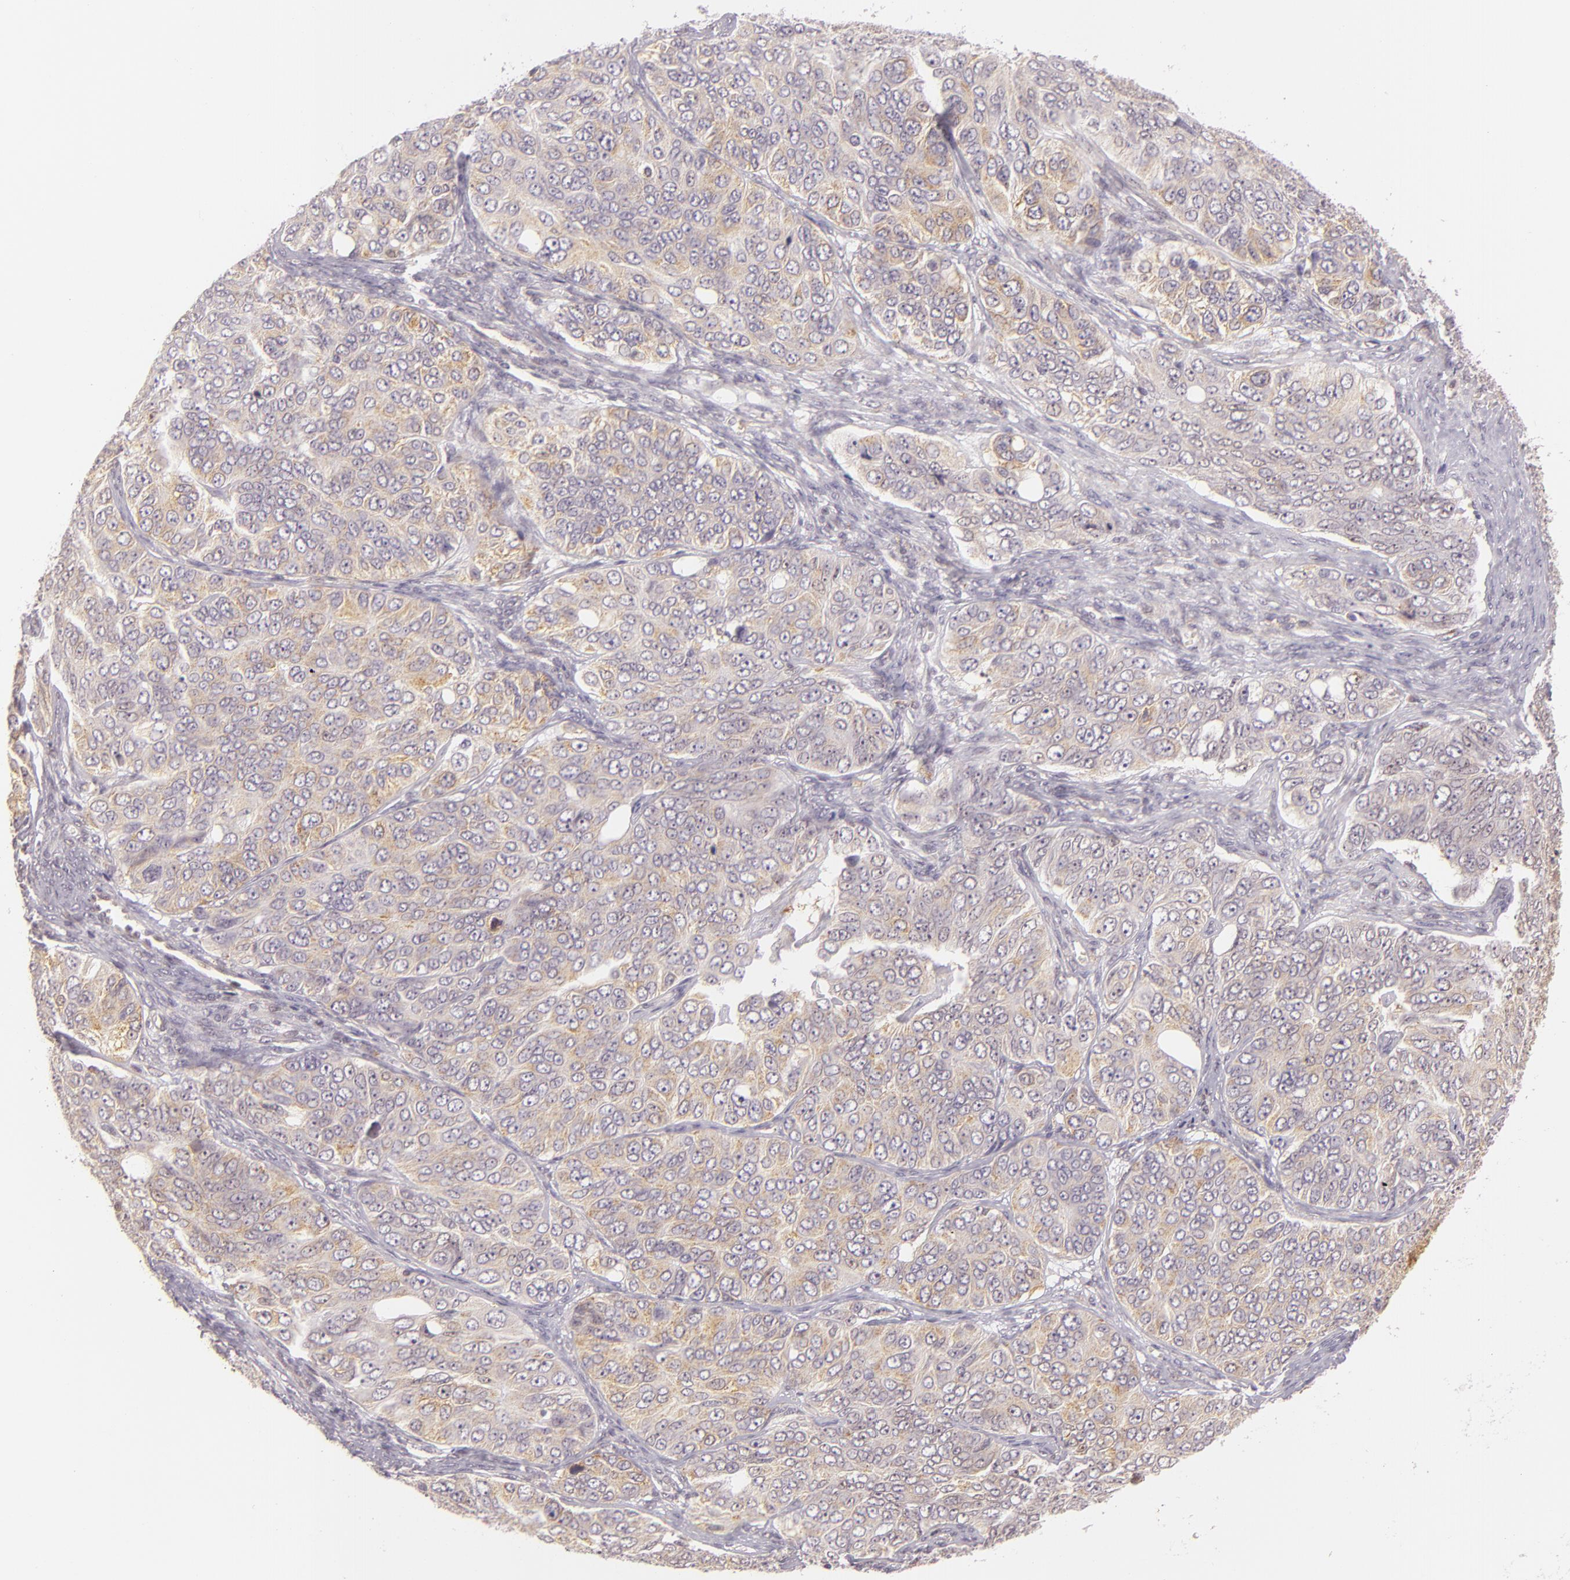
{"staining": {"intensity": "moderate", "quantity": "25%-75%", "location": "cytoplasmic/membranous"}, "tissue": "ovarian cancer", "cell_type": "Tumor cells", "image_type": "cancer", "snomed": [{"axis": "morphology", "description": "Carcinoma, endometroid"}, {"axis": "topography", "description": "Ovary"}], "caption": "Immunohistochemistry image of ovarian cancer stained for a protein (brown), which reveals medium levels of moderate cytoplasmic/membranous staining in about 25%-75% of tumor cells.", "gene": "IMPDH1", "patient": {"sex": "female", "age": 51}}